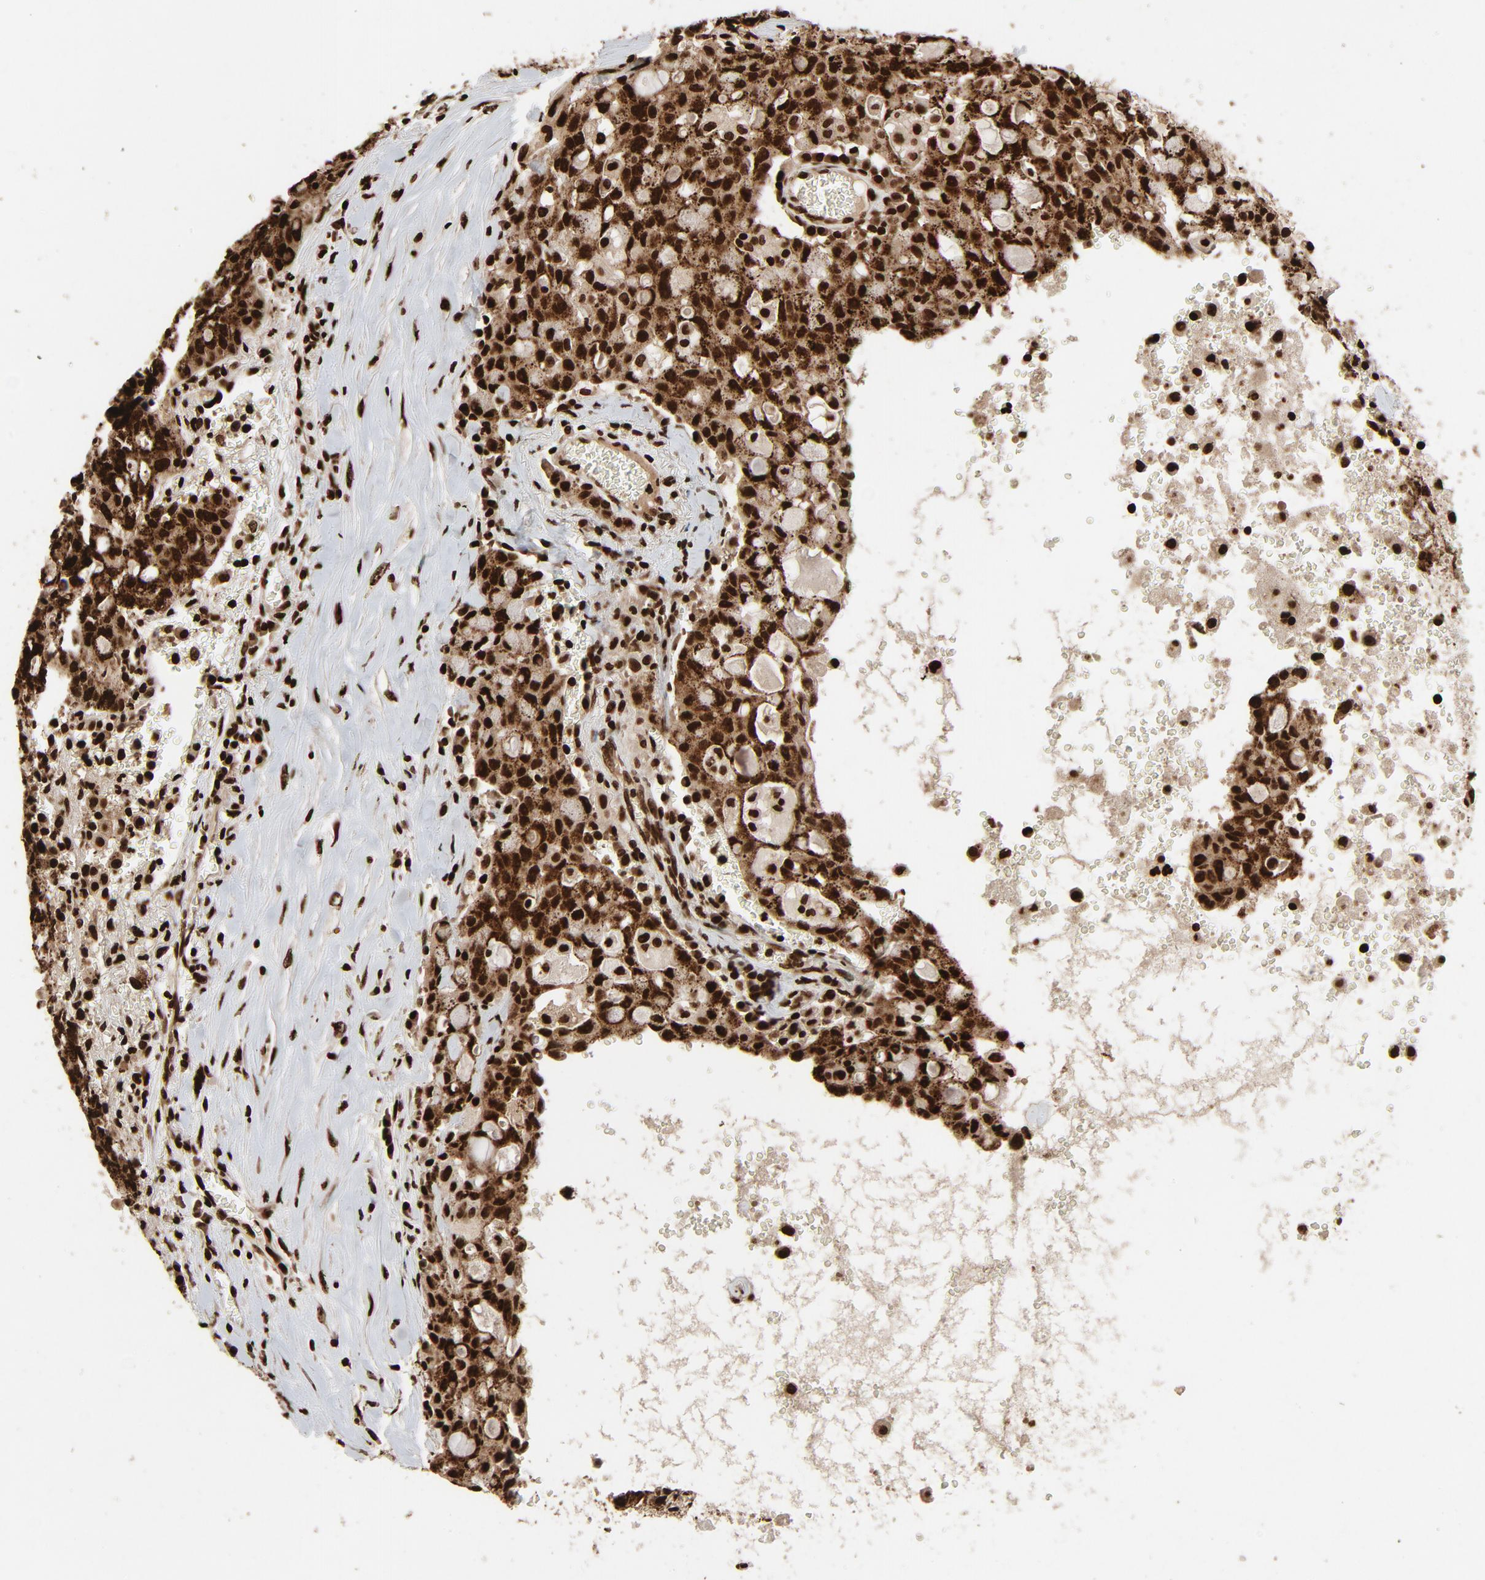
{"staining": {"intensity": "strong", "quantity": ">75%", "location": "nuclear"}, "tissue": "lung cancer", "cell_type": "Tumor cells", "image_type": "cancer", "snomed": [{"axis": "morphology", "description": "Adenocarcinoma, NOS"}, {"axis": "topography", "description": "Lung"}], "caption": "Lung cancer (adenocarcinoma) stained with DAB (3,3'-diaminobenzidine) immunohistochemistry exhibits high levels of strong nuclear staining in about >75% of tumor cells.", "gene": "TP53BP1", "patient": {"sex": "female", "age": 44}}